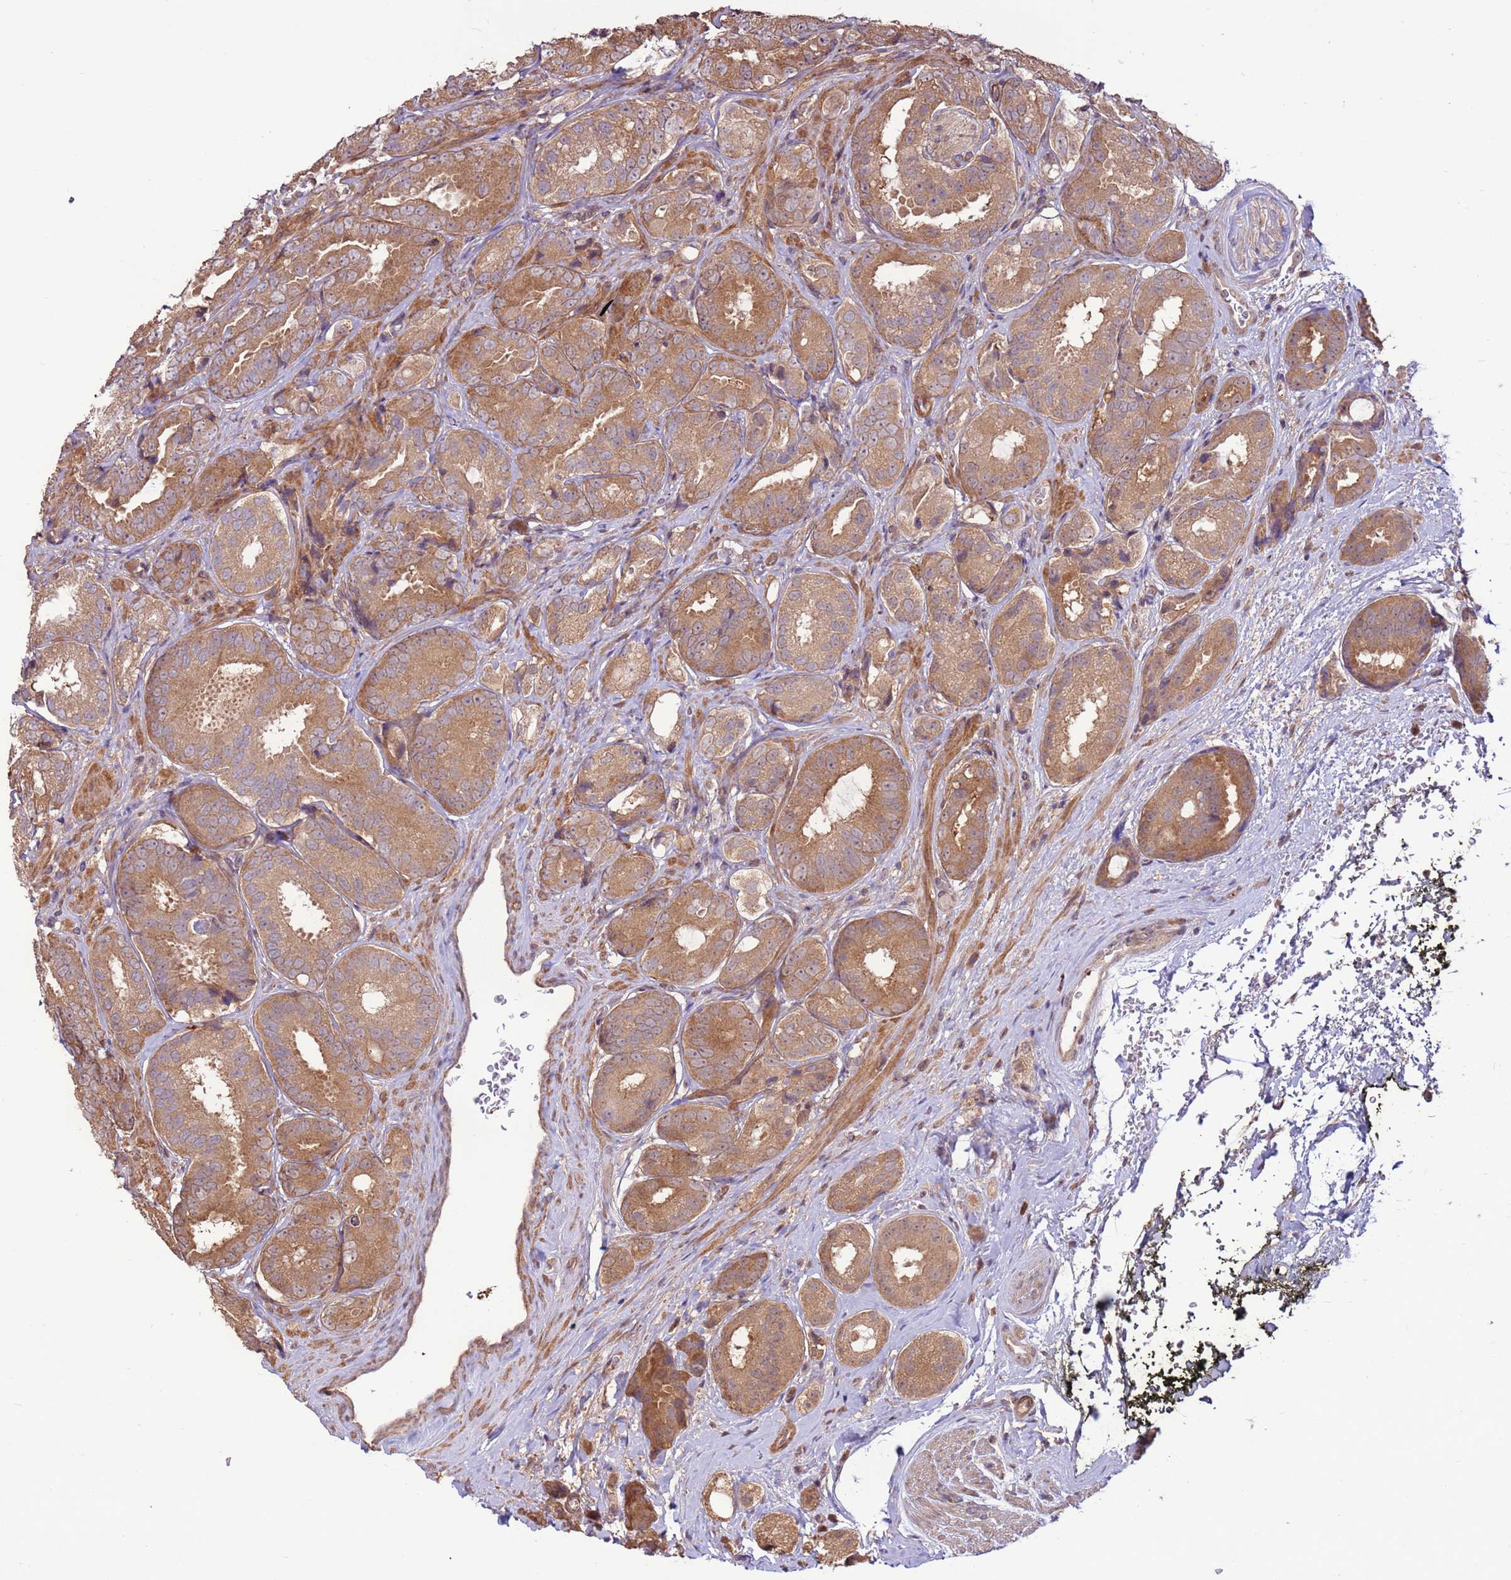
{"staining": {"intensity": "moderate", "quantity": ">75%", "location": "cytoplasmic/membranous"}, "tissue": "prostate cancer", "cell_type": "Tumor cells", "image_type": "cancer", "snomed": [{"axis": "morphology", "description": "Adenocarcinoma, High grade"}, {"axis": "topography", "description": "Prostate"}], "caption": "Moderate cytoplasmic/membranous expression is present in approximately >75% of tumor cells in adenocarcinoma (high-grade) (prostate).", "gene": "CCDC112", "patient": {"sex": "male", "age": 71}}